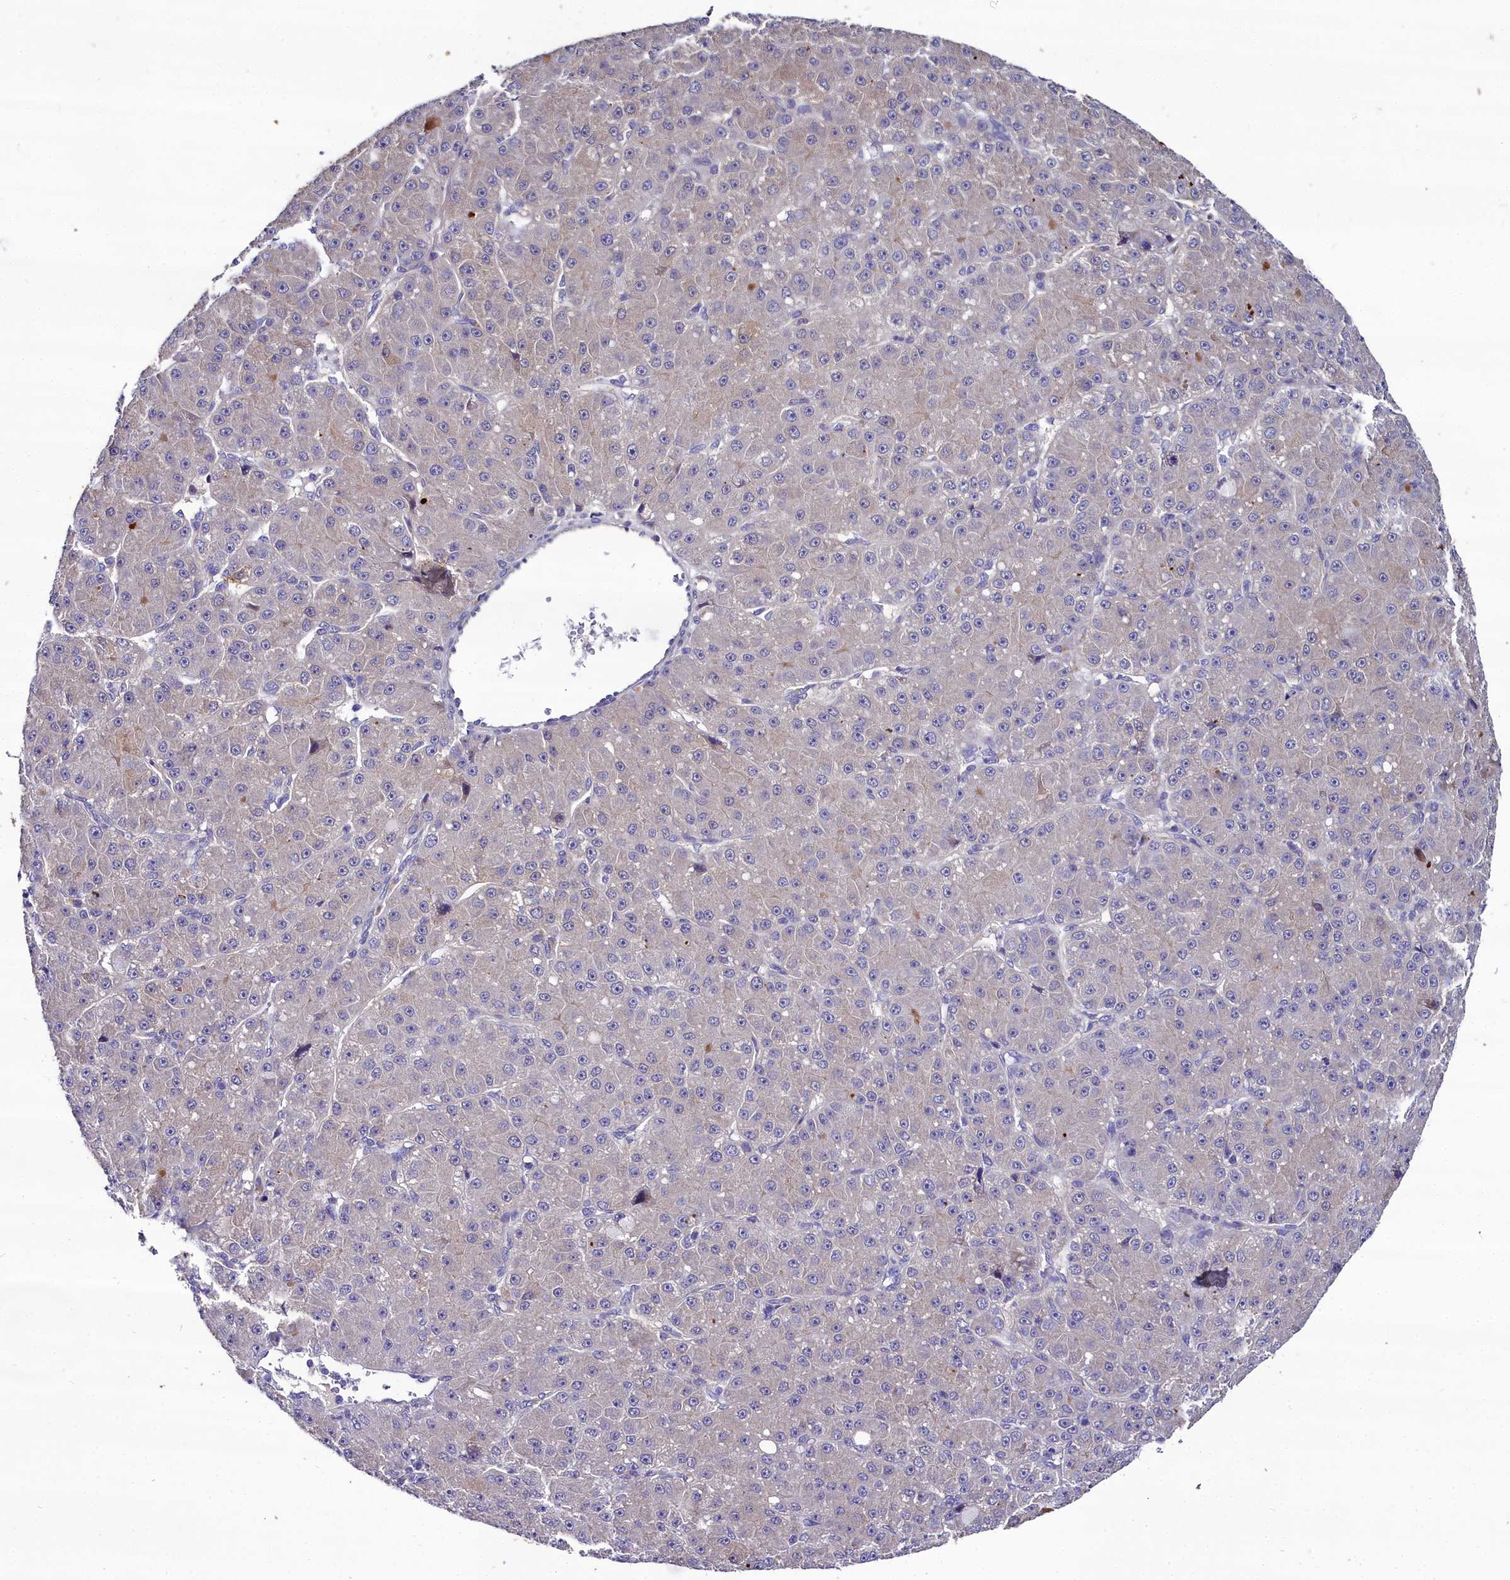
{"staining": {"intensity": "negative", "quantity": "none", "location": "none"}, "tissue": "liver cancer", "cell_type": "Tumor cells", "image_type": "cancer", "snomed": [{"axis": "morphology", "description": "Carcinoma, Hepatocellular, NOS"}, {"axis": "topography", "description": "Liver"}], "caption": "There is no significant positivity in tumor cells of hepatocellular carcinoma (liver).", "gene": "NT5M", "patient": {"sex": "male", "age": 67}}